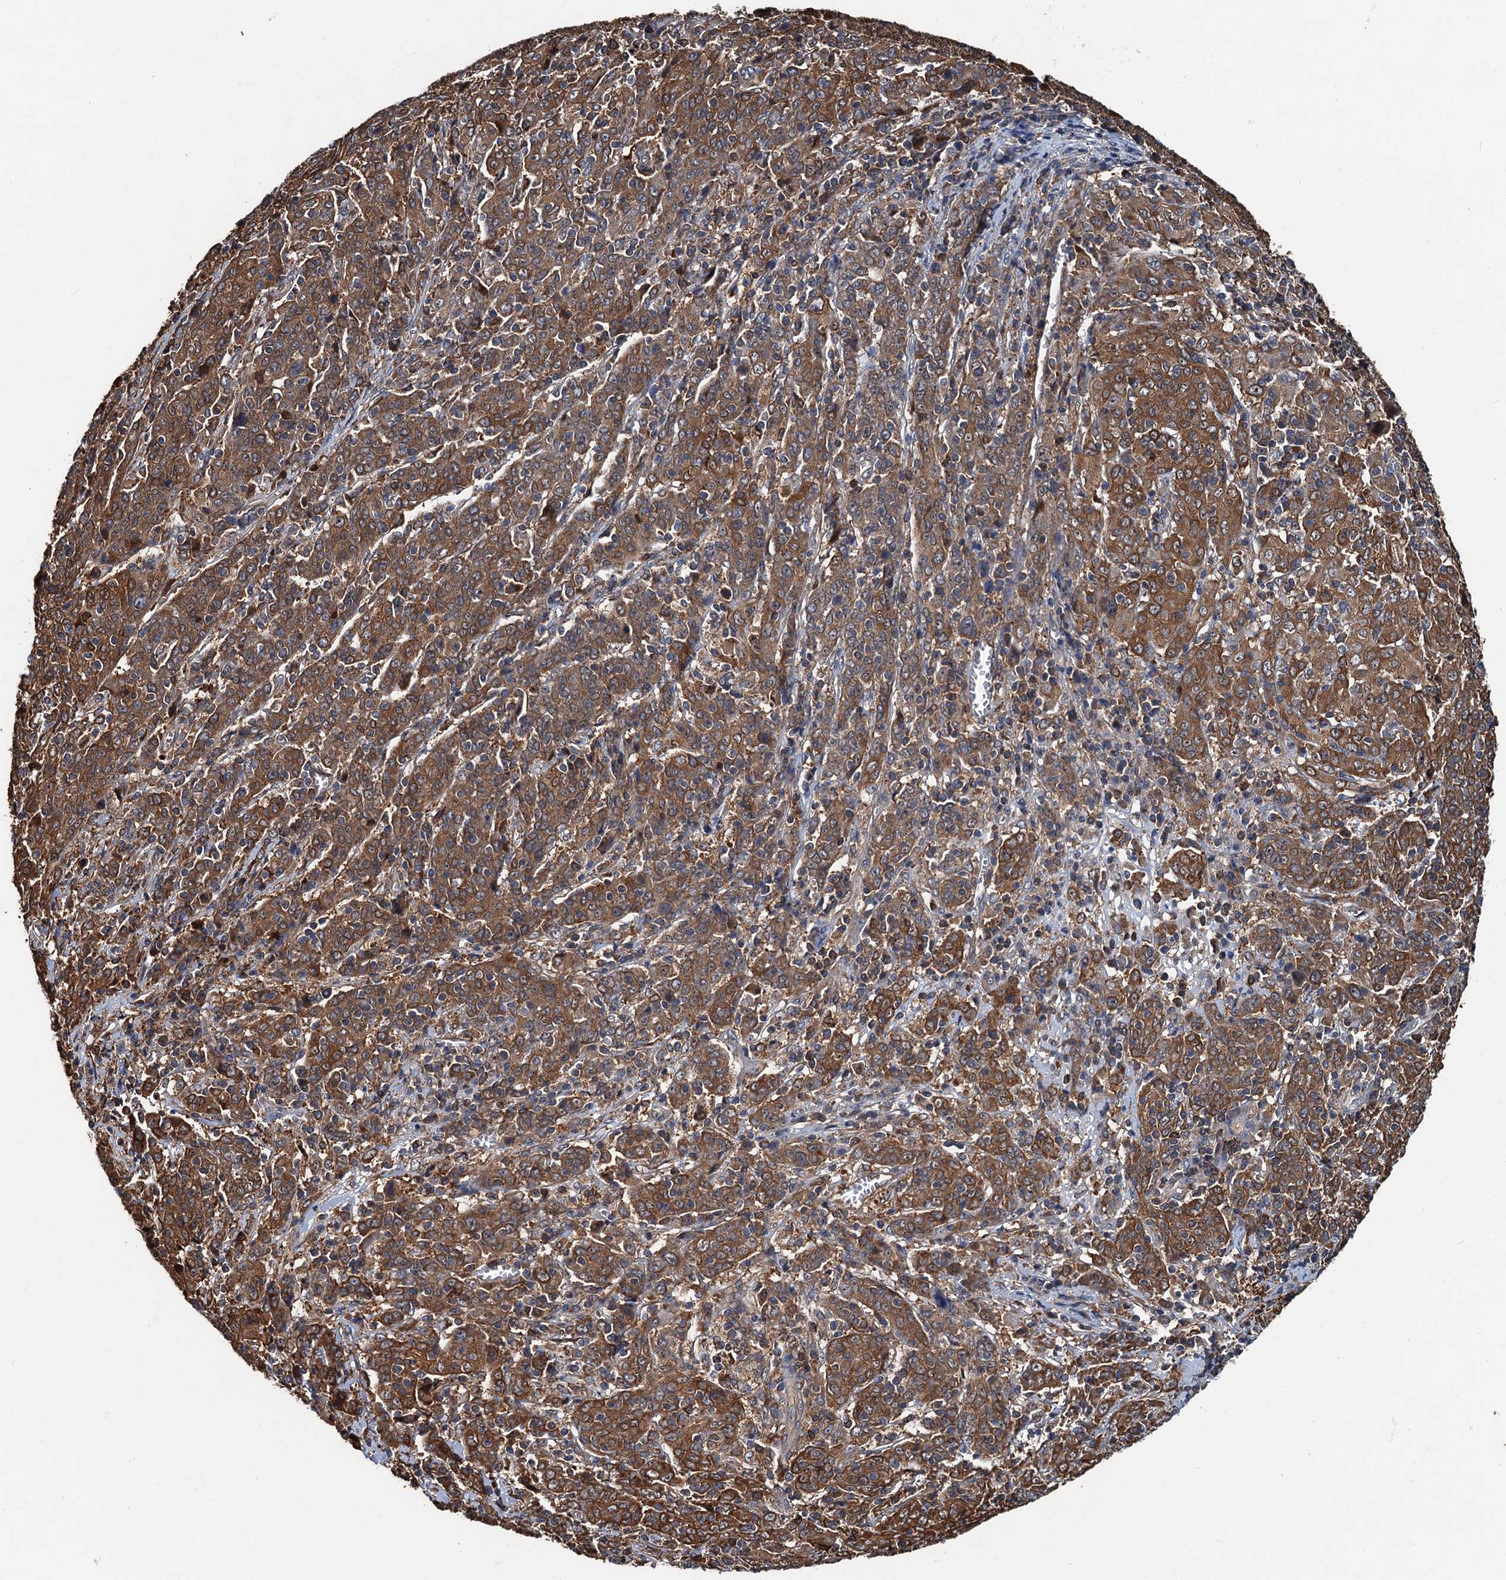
{"staining": {"intensity": "strong", "quantity": ">75%", "location": "cytoplasmic/membranous"}, "tissue": "cervical cancer", "cell_type": "Tumor cells", "image_type": "cancer", "snomed": [{"axis": "morphology", "description": "Squamous cell carcinoma, NOS"}, {"axis": "topography", "description": "Cervix"}], "caption": "The micrograph demonstrates staining of cervical squamous cell carcinoma, revealing strong cytoplasmic/membranous protein expression (brown color) within tumor cells.", "gene": "USP6NL", "patient": {"sex": "female", "age": 67}}